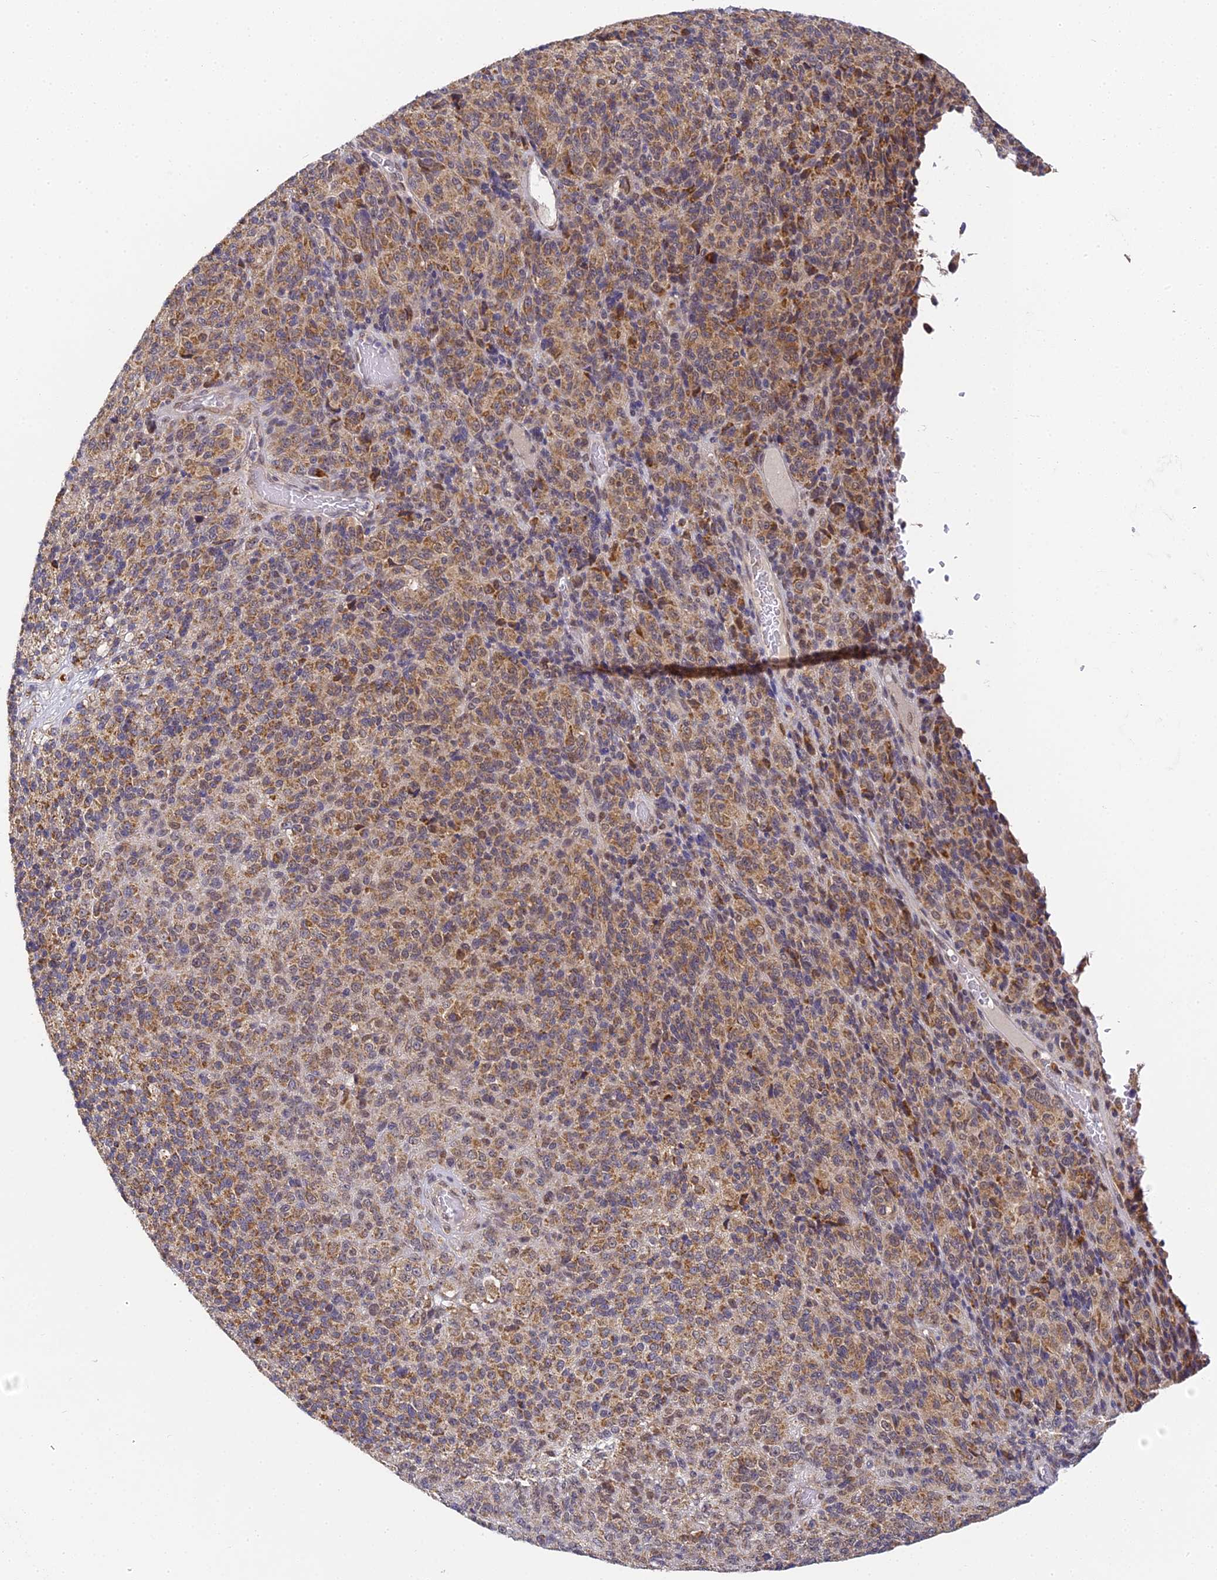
{"staining": {"intensity": "moderate", "quantity": ">75%", "location": "cytoplasmic/membranous,nuclear"}, "tissue": "melanoma", "cell_type": "Tumor cells", "image_type": "cancer", "snomed": [{"axis": "morphology", "description": "Malignant melanoma, Metastatic site"}, {"axis": "topography", "description": "Brain"}], "caption": "The immunohistochemical stain labels moderate cytoplasmic/membranous and nuclear positivity in tumor cells of melanoma tissue.", "gene": "DNAAF10", "patient": {"sex": "female", "age": 56}}